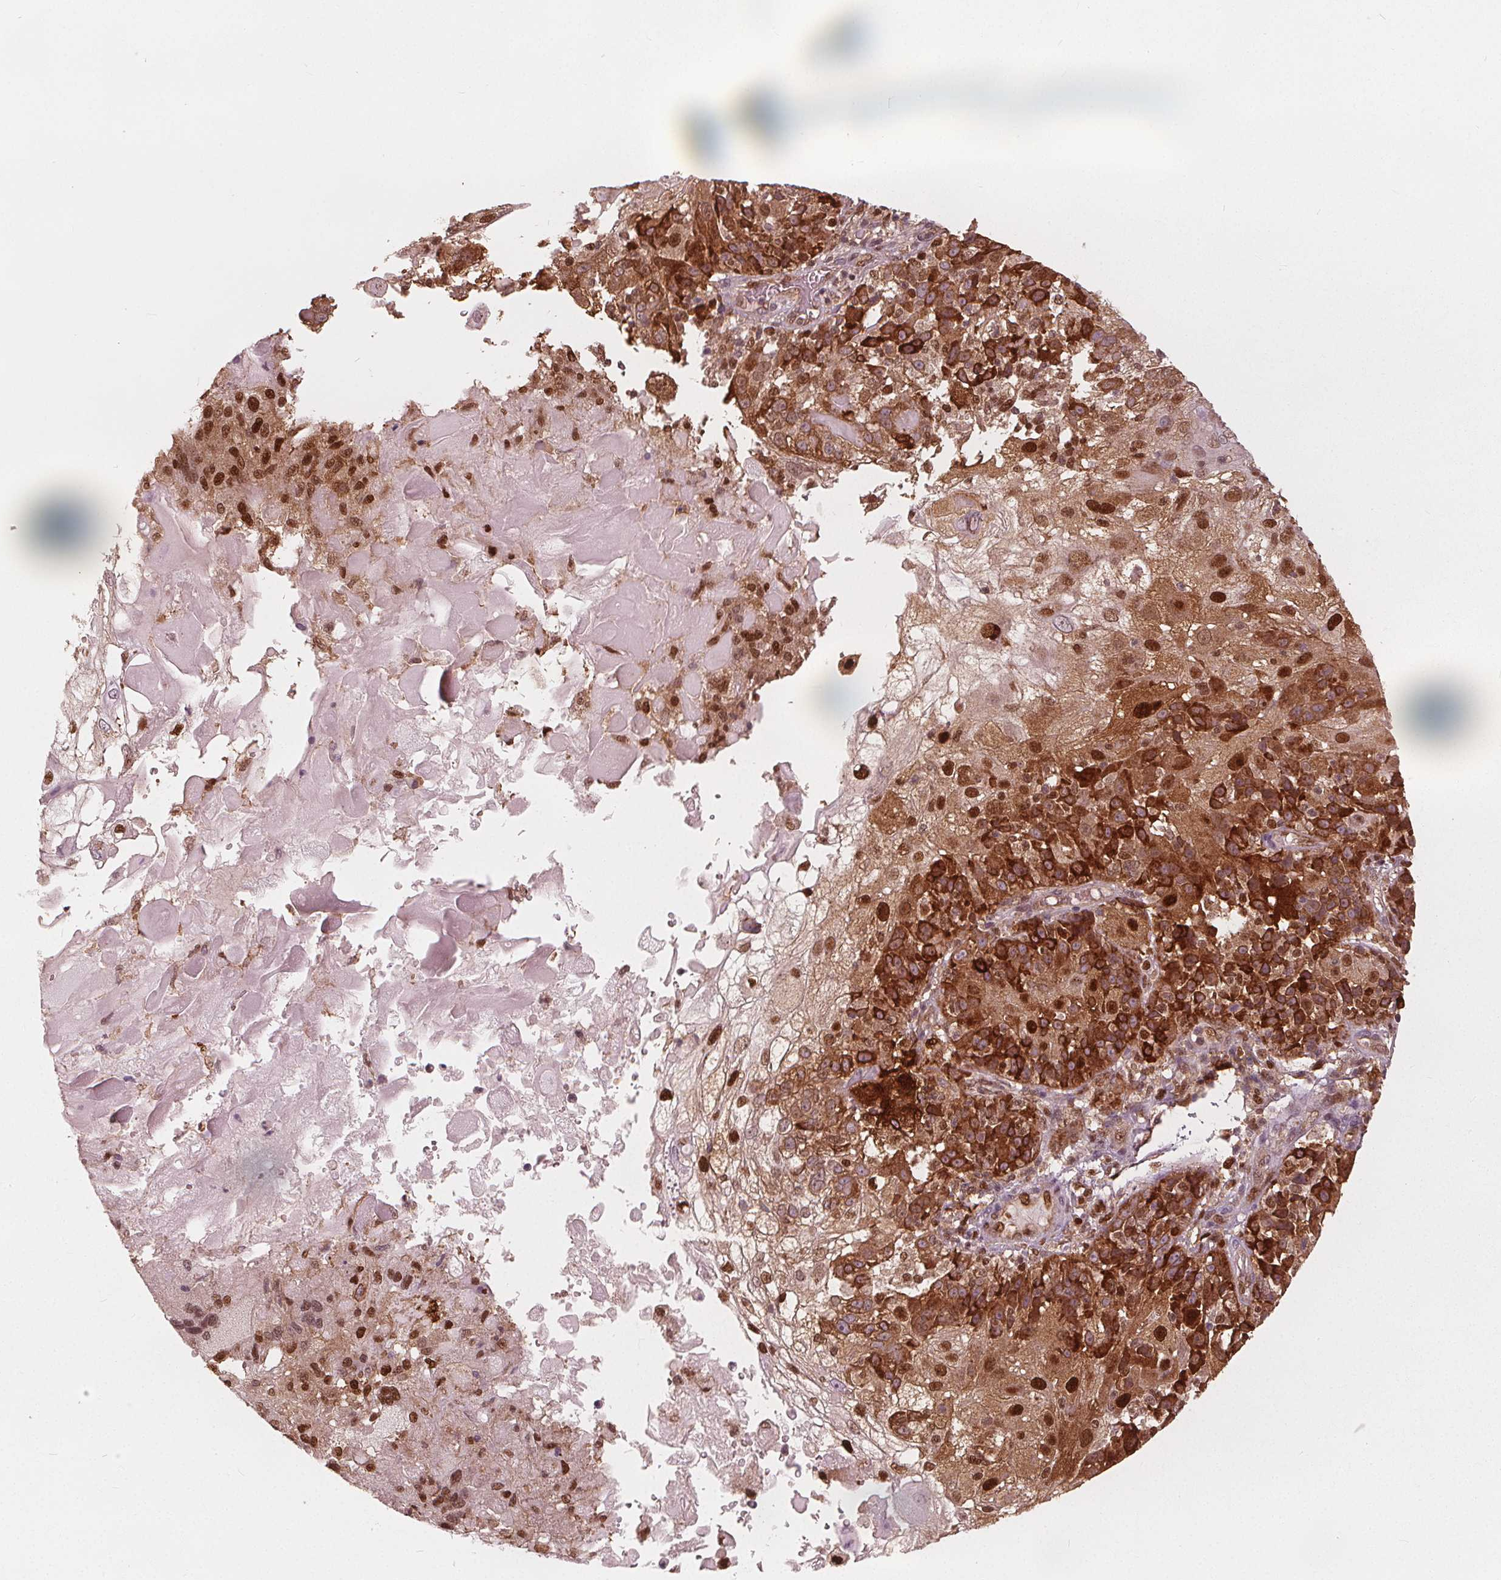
{"staining": {"intensity": "strong", "quantity": ">75%", "location": "cytoplasmic/membranous,nuclear"}, "tissue": "skin cancer", "cell_type": "Tumor cells", "image_type": "cancer", "snomed": [{"axis": "morphology", "description": "Normal tissue, NOS"}, {"axis": "morphology", "description": "Squamous cell carcinoma, NOS"}, {"axis": "topography", "description": "Skin"}], "caption": "Protein analysis of skin squamous cell carcinoma tissue shows strong cytoplasmic/membranous and nuclear positivity in about >75% of tumor cells.", "gene": "SQSTM1", "patient": {"sex": "female", "age": 83}}